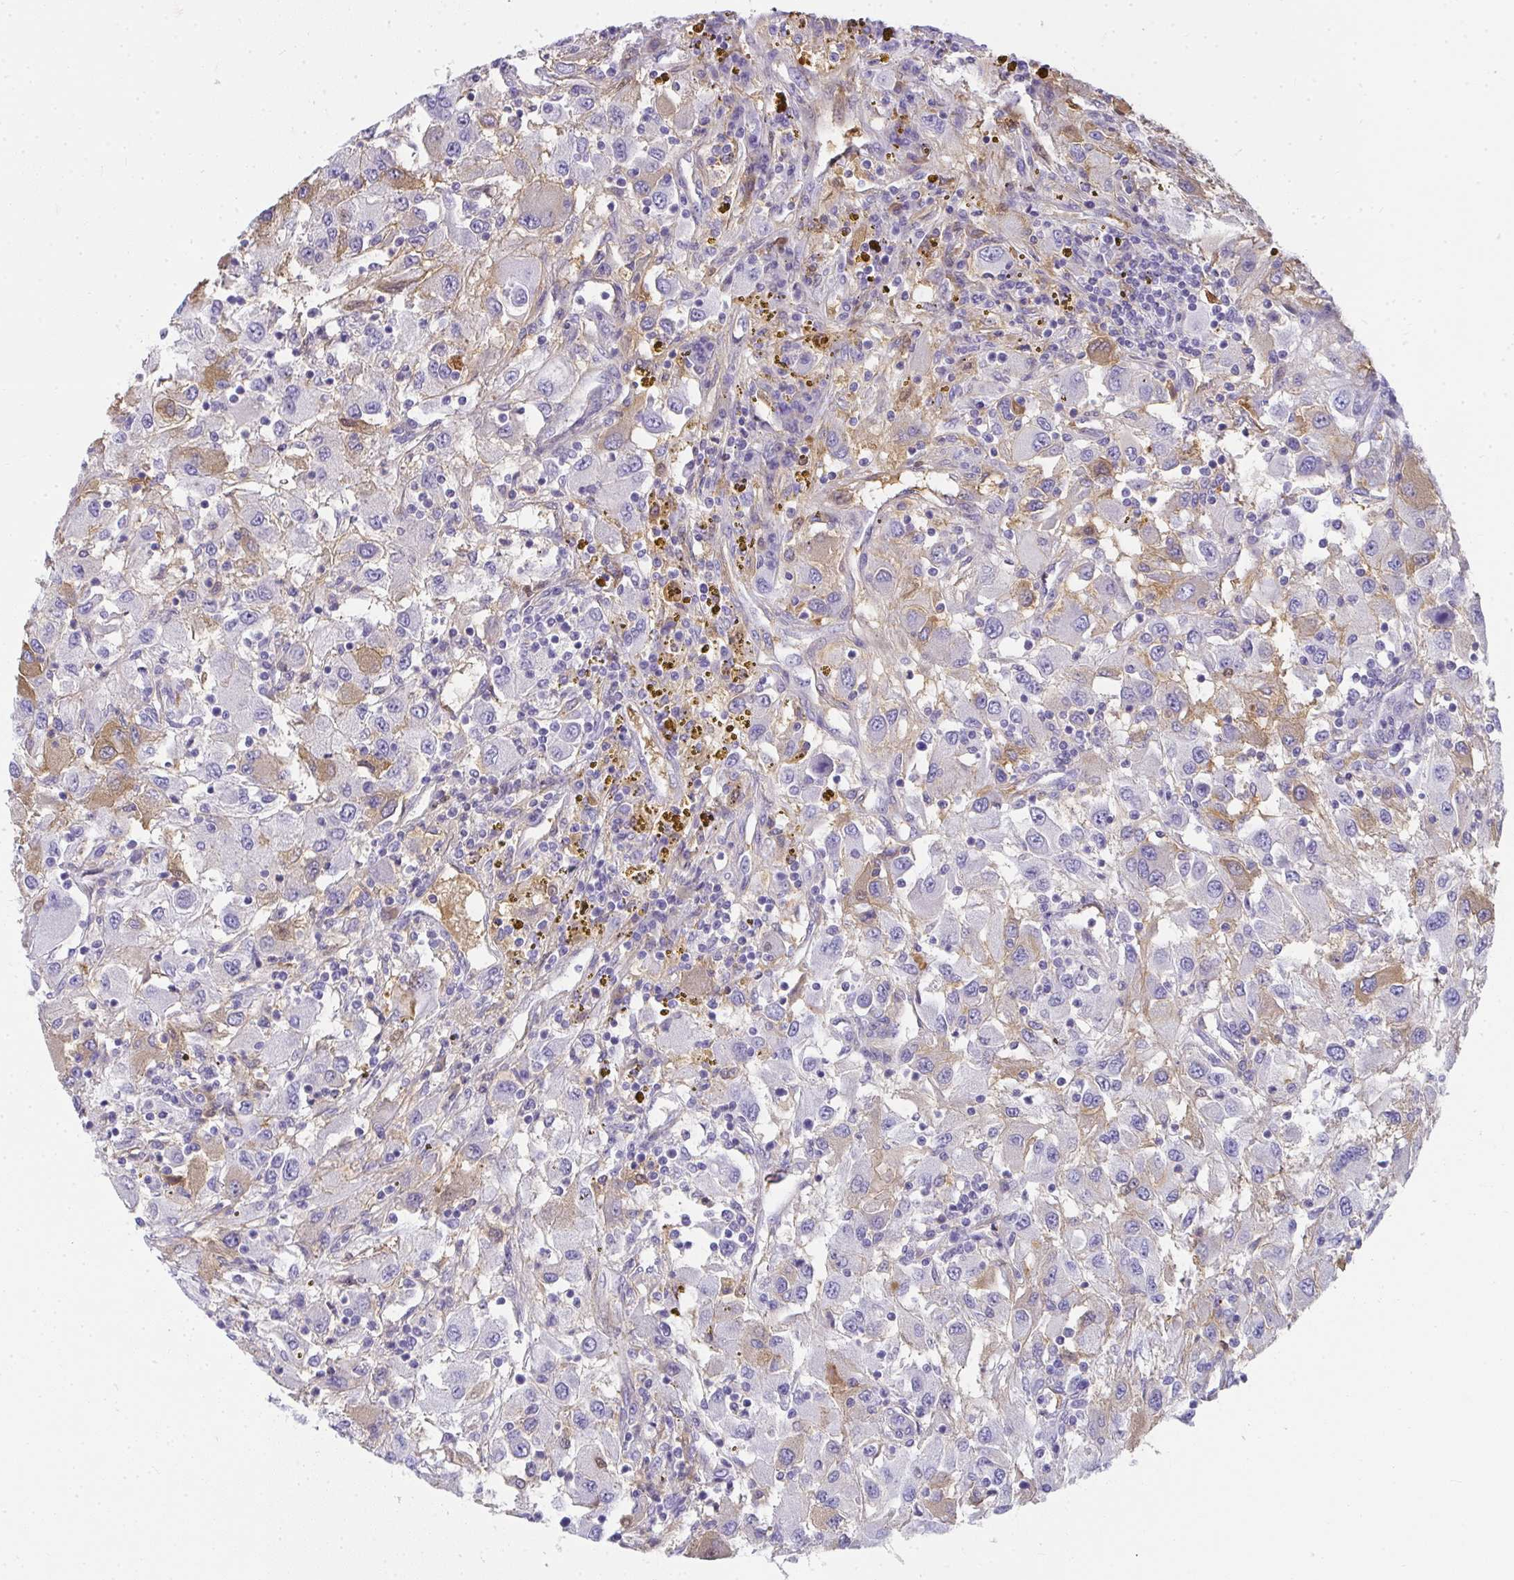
{"staining": {"intensity": "moderate", "quantity": "<25%", "location": "cytoplasmic/membranous"}, "tissue": "renal cancer", "cell_type": "Tumor cells", "image_type": "cancer", "snomed": [{"axis": "morphology", "description": "Adenocarcinoma, NOS"}, {"axis": "topography", "description": "Kidney"}], "caption": "Renal cancer stained with immunohistochemistry reveals moderate cytoplasmic/membranous expression in about <25% of tumor cells. The staining was performed using DAB (3,3'-diaminobenzidine), with brown indicating positive protein expression. Nuclei are stained blue with hematoxylin.", "gene": "ZSWIM3", "patient": {"sex": "female", "age": 67}}